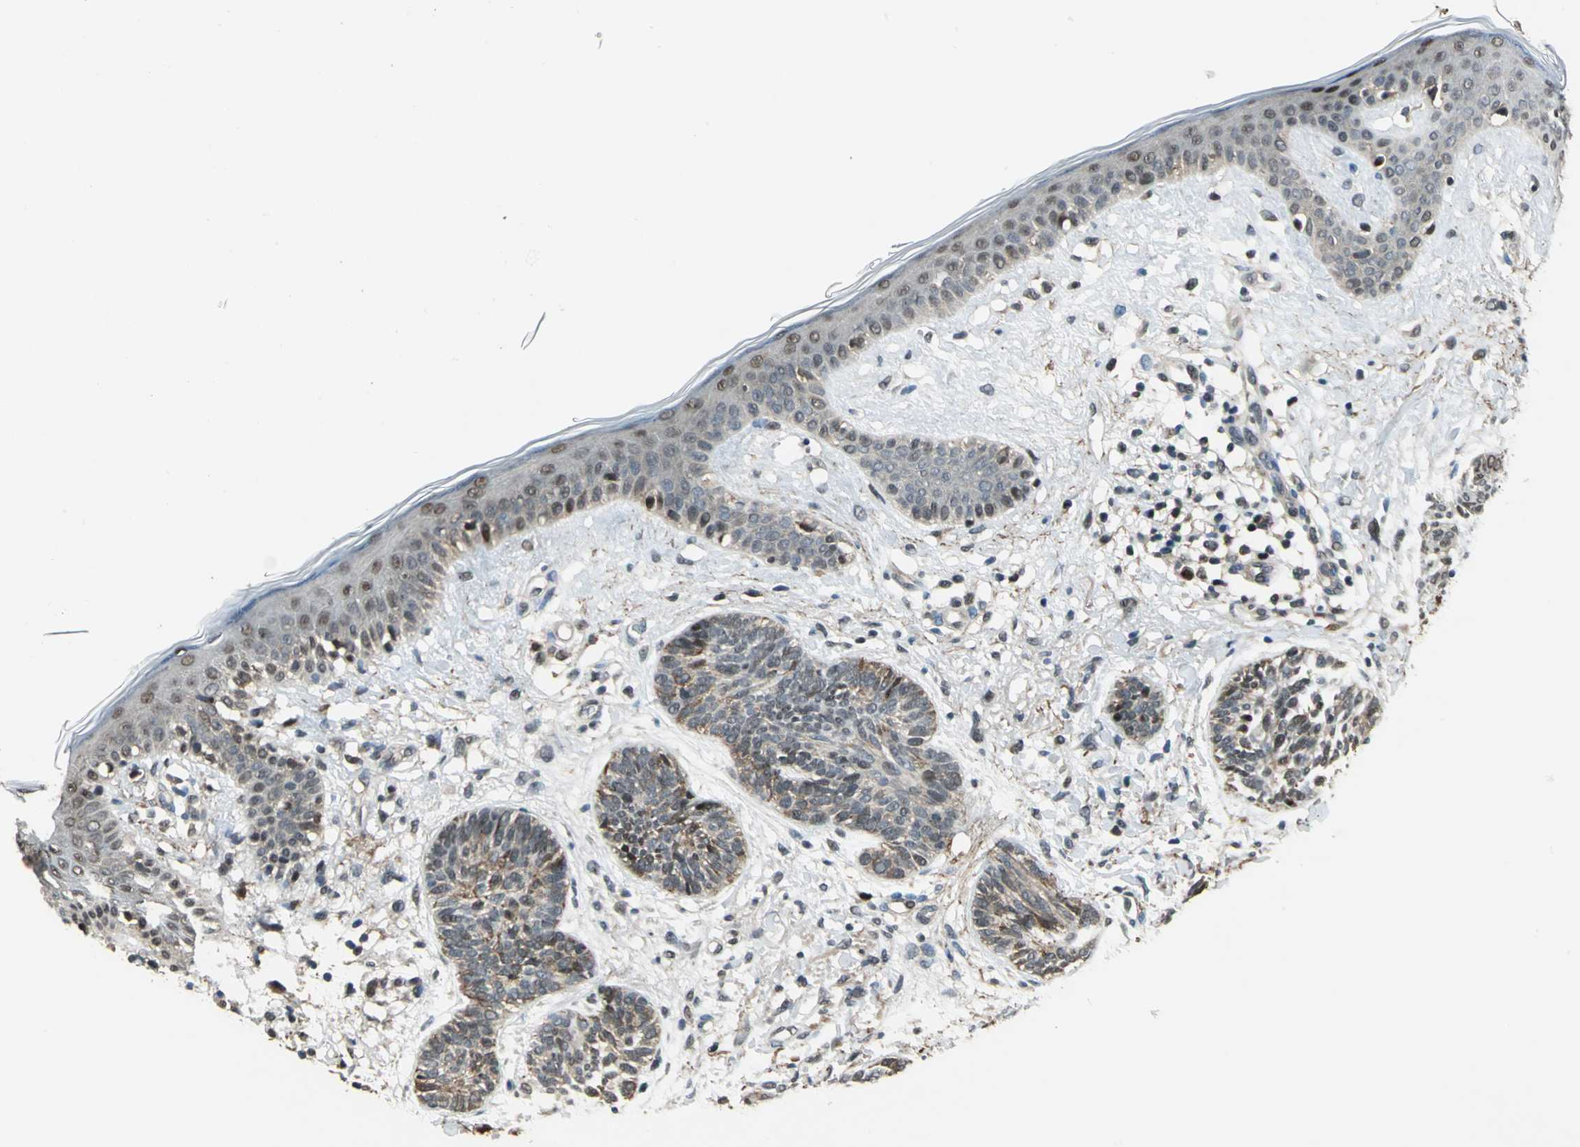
{"staining": {"intensity": "moderate", "quantity": "25%-75%", "location": "nuclear"}, "tissue": "skin cancer", "cell_type": "Tumor cells", "image_type": "cancer", "snomed": [{"axis": "morphology", "description": "Normal tissue, NOS"}, {"axis": "morphology", "description": "Basal cell carcinoma"}, {"axis": "topography", "description": "Skin"}], "caption": "A brown stain shows moderate nuclear staining of a protein in skin cancer tumor cells.", "gene": "MIS18BP1", "patient": {"sex": "male", "age": 63}}